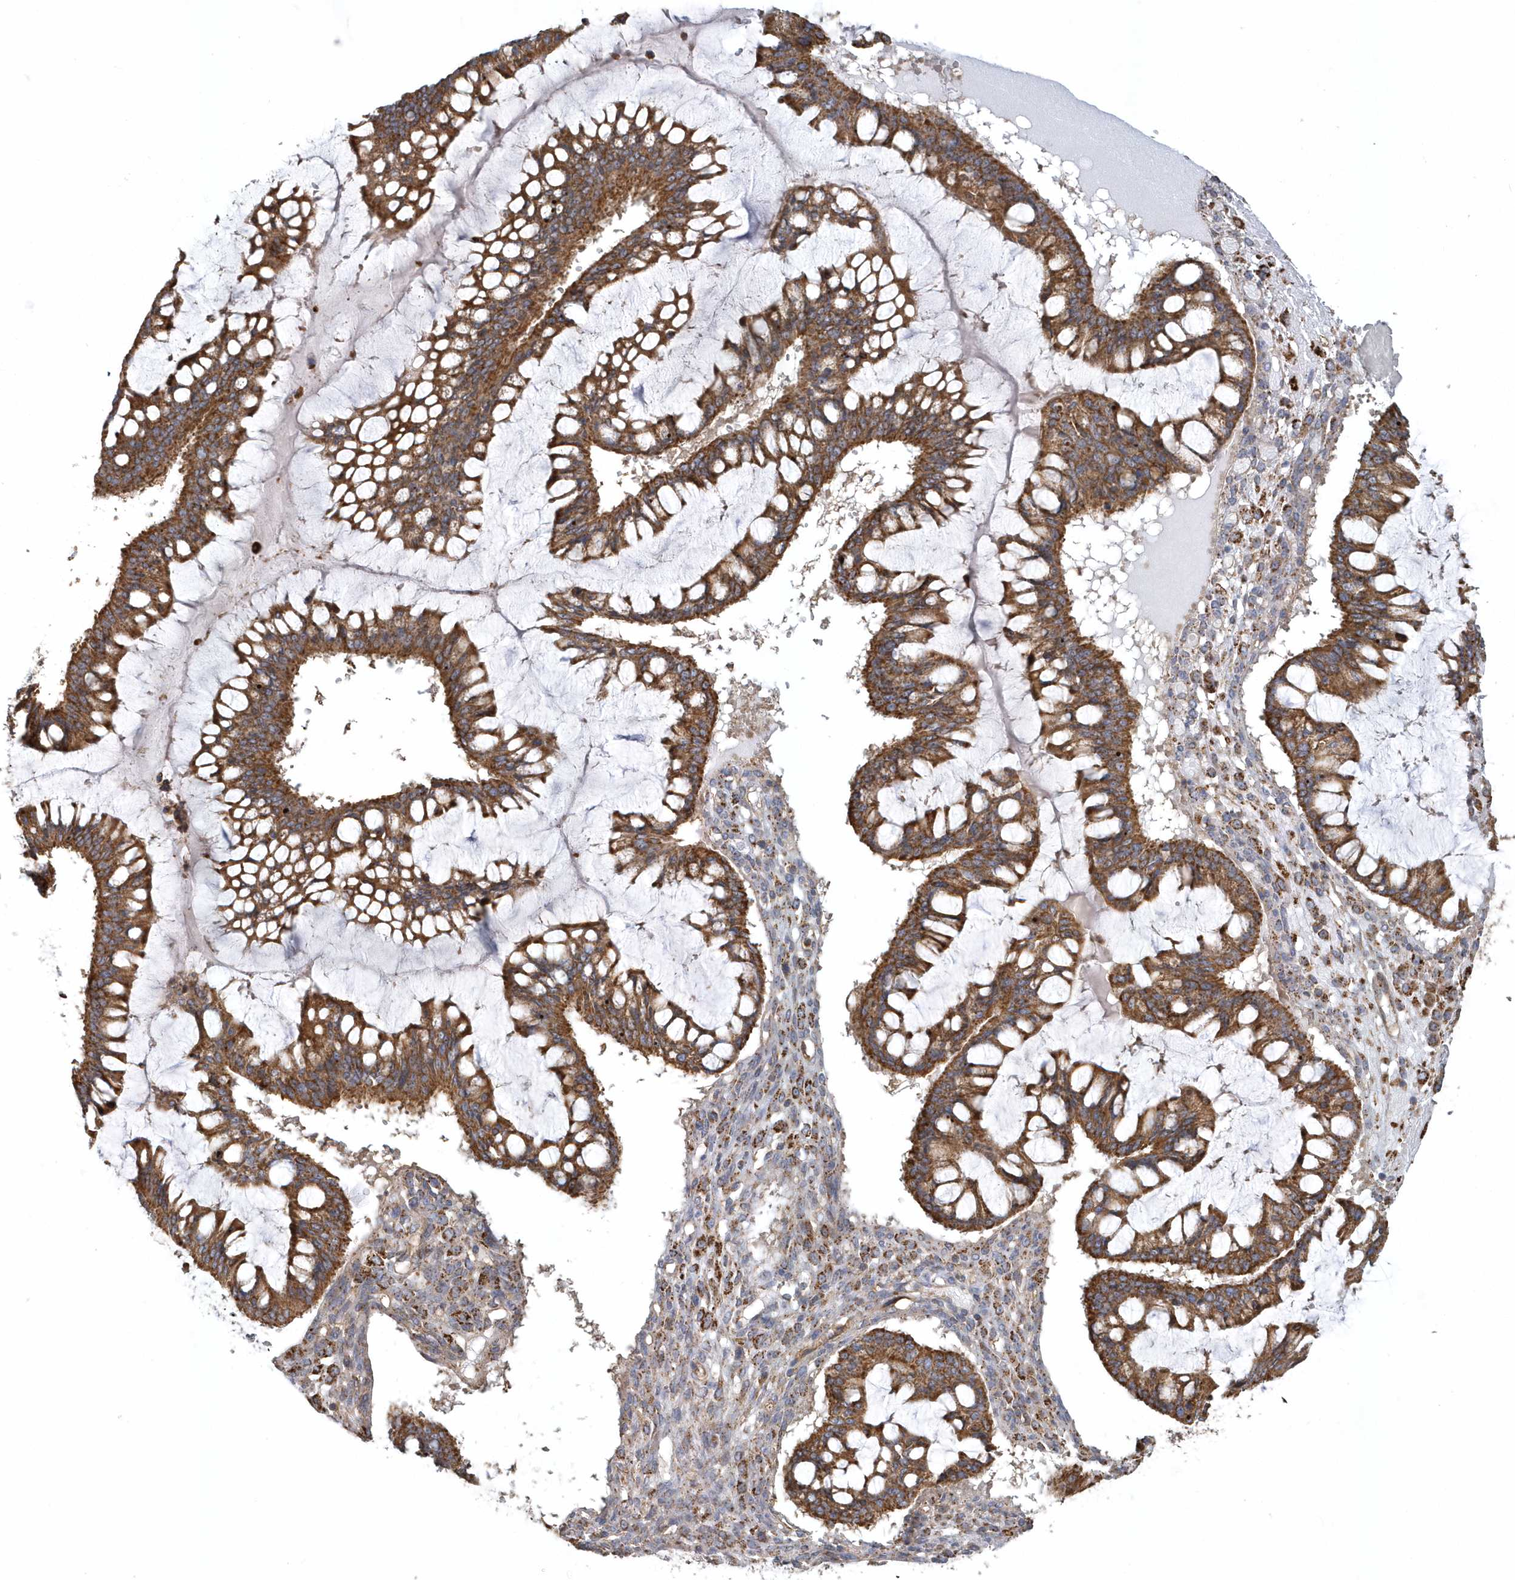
{"staining": {"intensity": "moderate", "quantity": ">75%", "location": "cytoplasmic/membranous"}, "tissue": "ovarian cancer", "cell_type": "Tumor cells", "image_type": "cancer", "snomed": [{"axis": "morphology", "description": "Cystadenocarcinoma, mucinous, NOS"}, {"axis": "topography", "description": "Ovary"}], "caption": "Immunohistochemistry (IHC) of ovarian mucinous cystadenocarcinoma displays medium levels of moderate cytoplasmic/membranous expression in approximately >75% of tumor cells.", "gene": "TRAIP", "patient": {"sex": "female", "age": 73}}